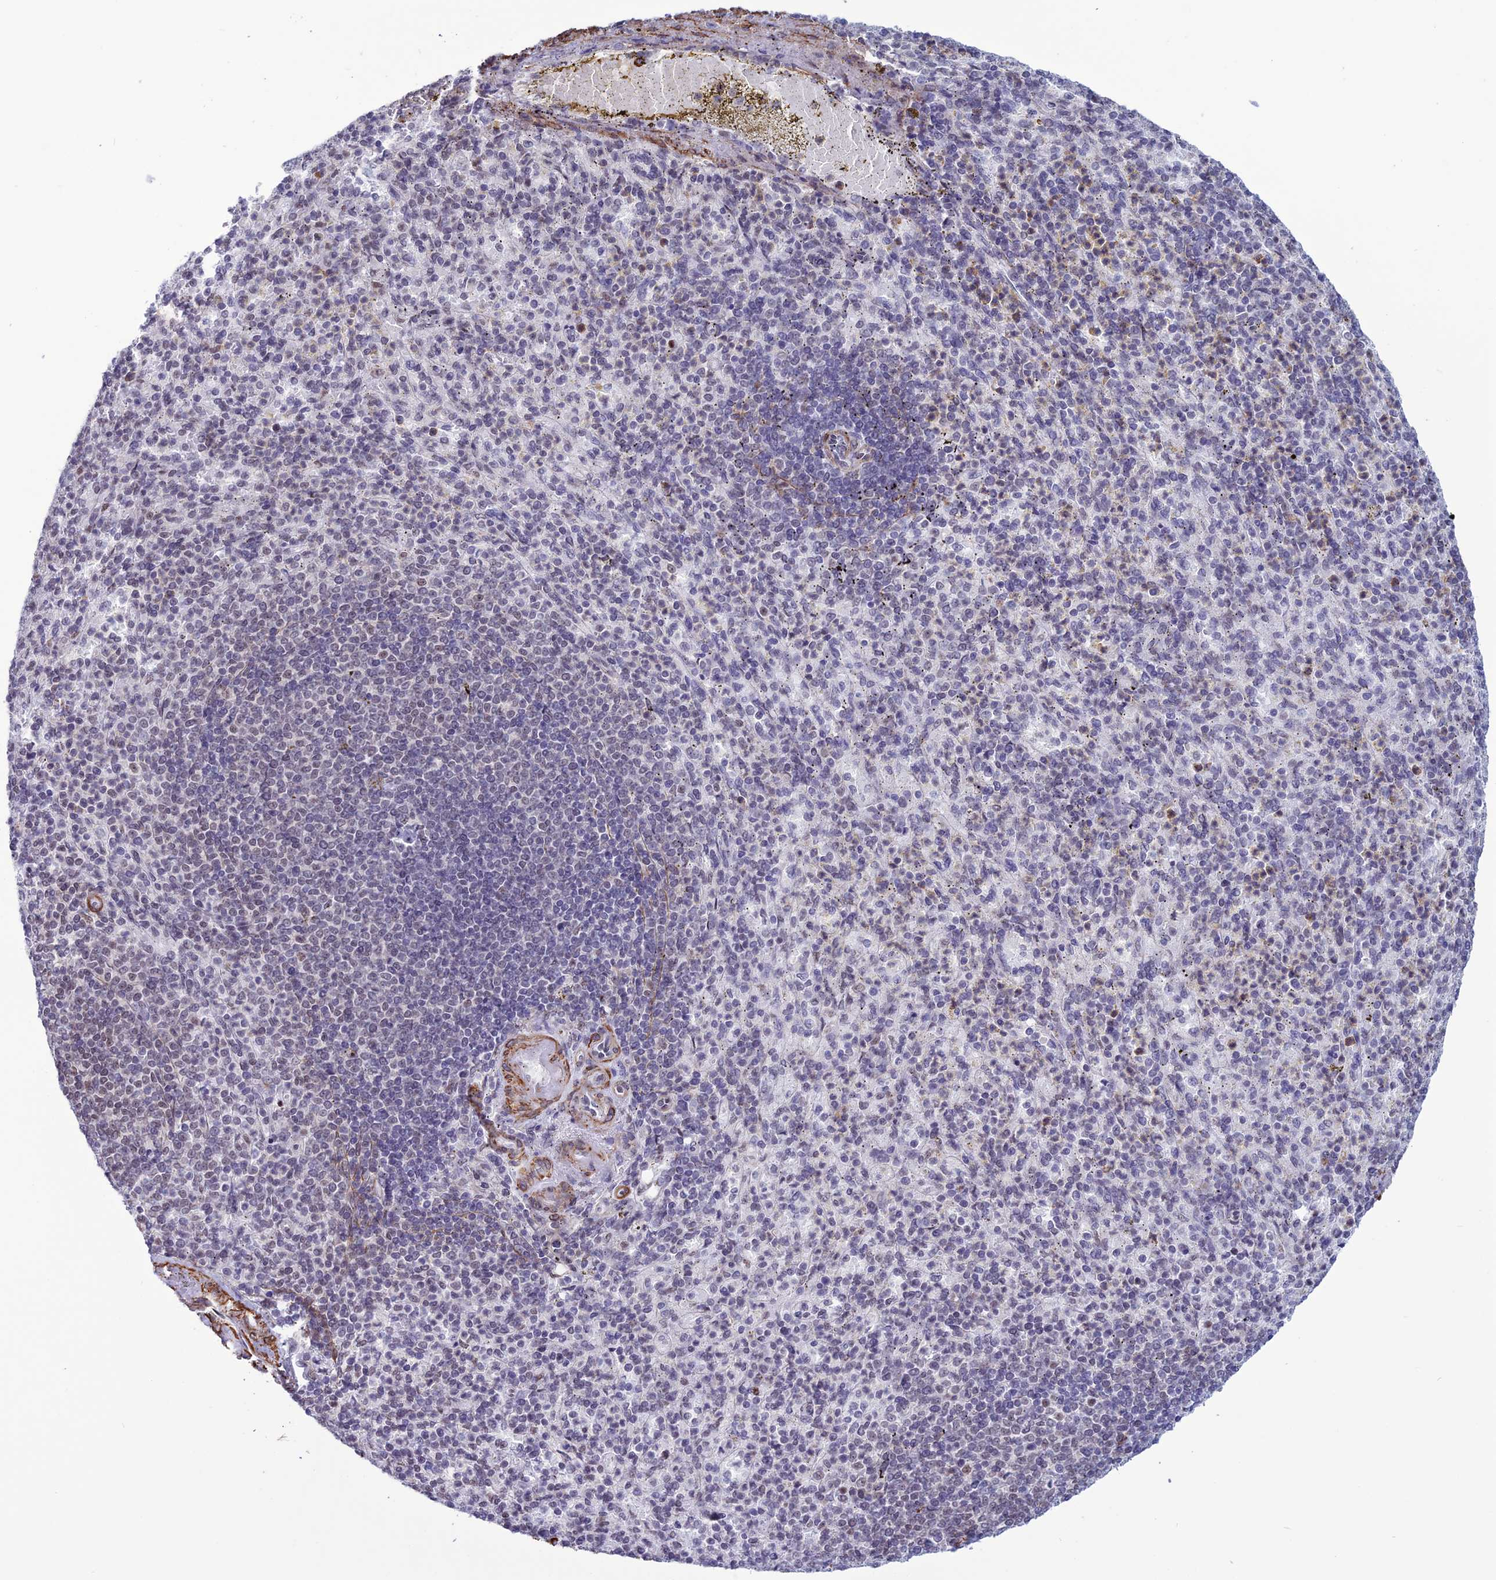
{"staining": {"intensity": "moderate", "quantity": "25%-75%", "location": "nuclear"}, "tissue": "spleen", "cell_type": "Cells in red pulp", "image_type": "normal", "snomed": [{"axis": "morphology", "description": "Normal tissue, NOS"}, {"axis": "topography", "description": "Spleen"}], "caption": "Approximately 25%-75% of cells in red pulp in unremarkable human spleen exhibit moderate nuclear protein expression as visualized by brown immunohistochemical staining.", "gene": "U2AF1", "patient": {"sex": "female", "age": 74}}